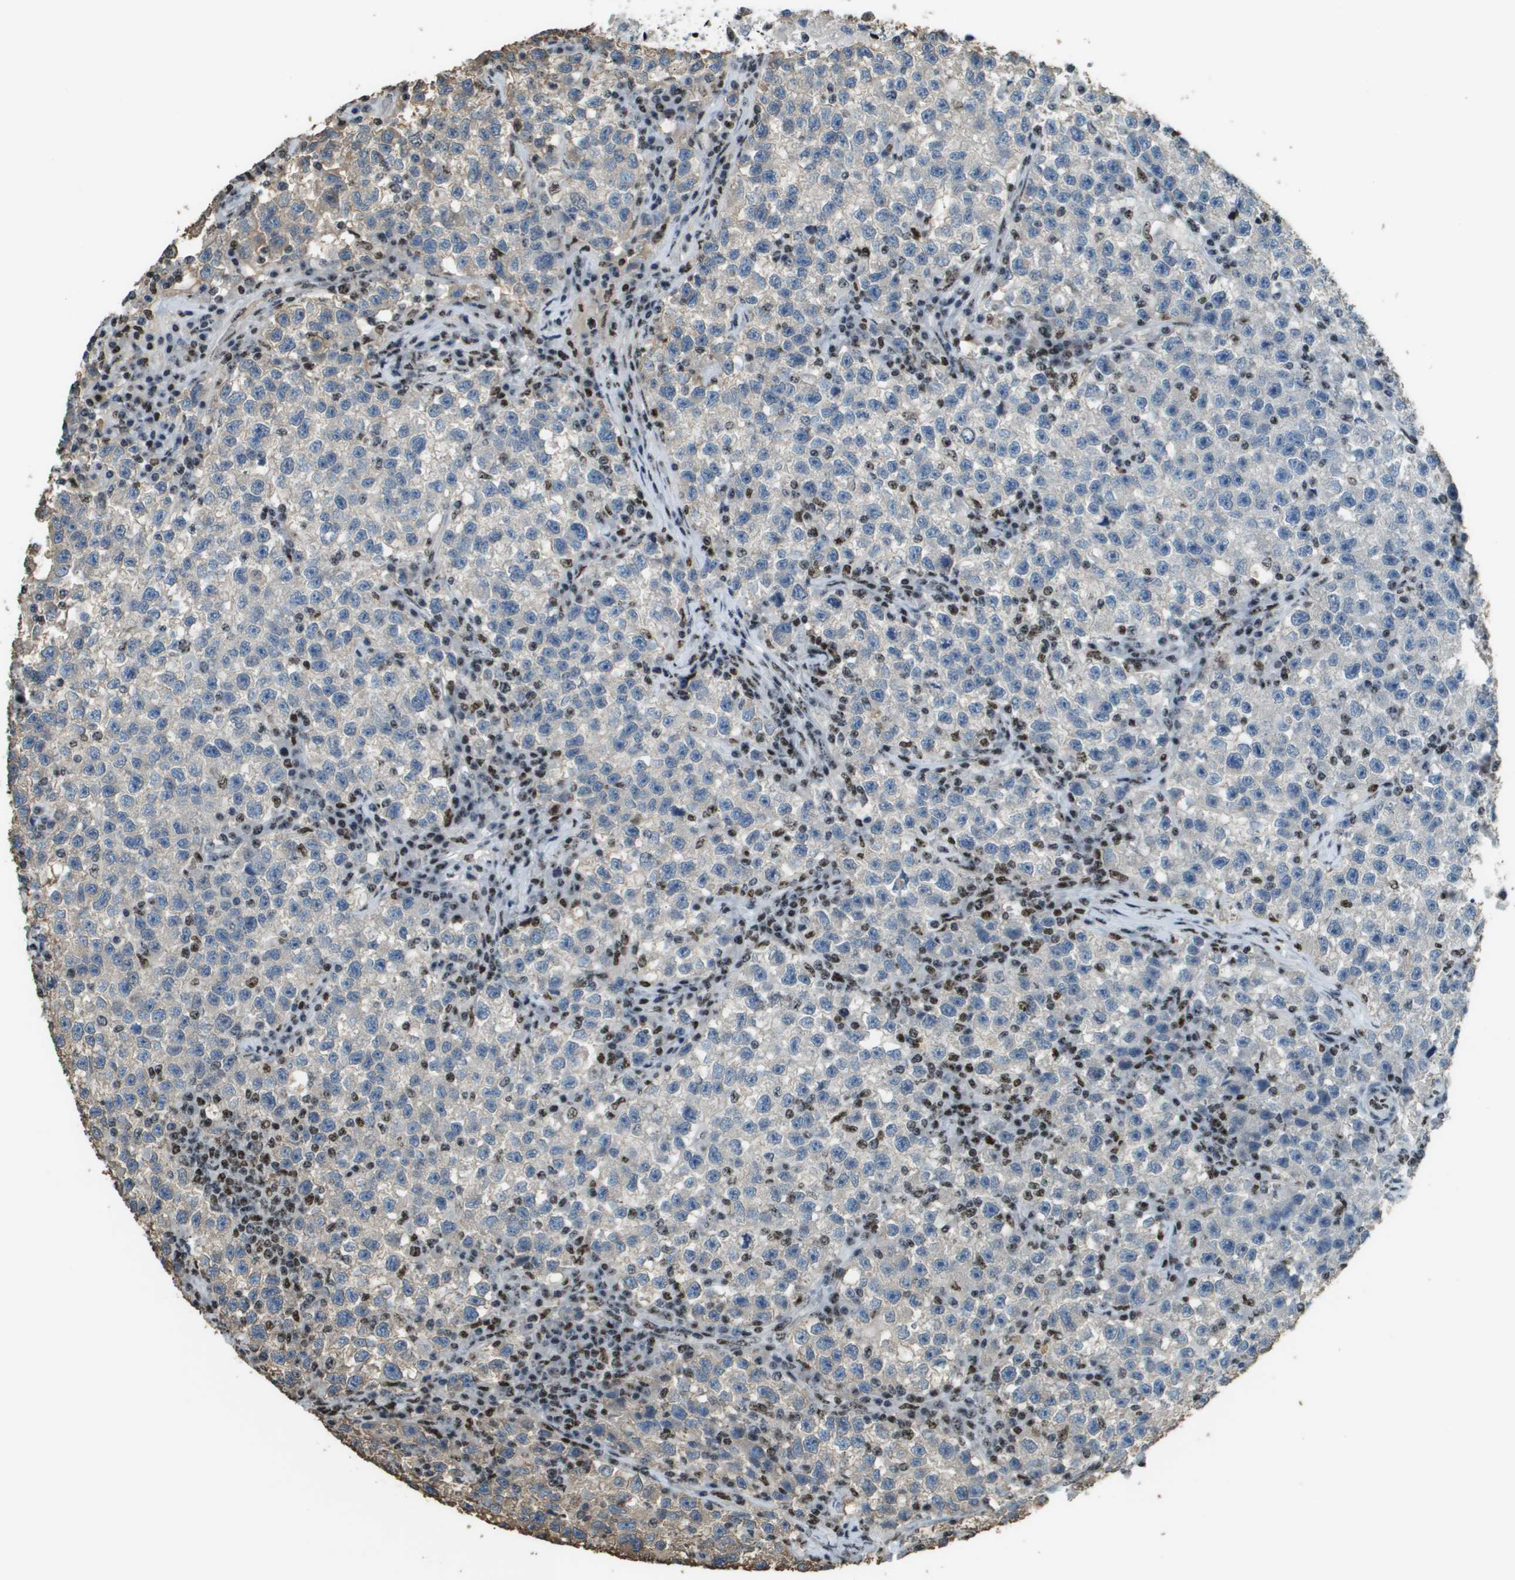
{"staining": {"intensity": "weak", "quantity": "<25%", "location": "cytoplasmic/membranous"}, "tissue": "testis cancer", "cell_type": "Tumor cells", "image_type": "cancer", "snomed": [{"axis": "morphology", "description": "Seminoma, NOS"}, {"axis": "topography", "description": "Testis"}], "caption": "Immunohistochemistry (IHC) micrograph of neoplastic tissue: human testis cancer (seminoma) stained with DAB exhibits no significant protein staining in tumor cells.", "gene": "SP100", "patient": {"sex": "male", "age": 22}}